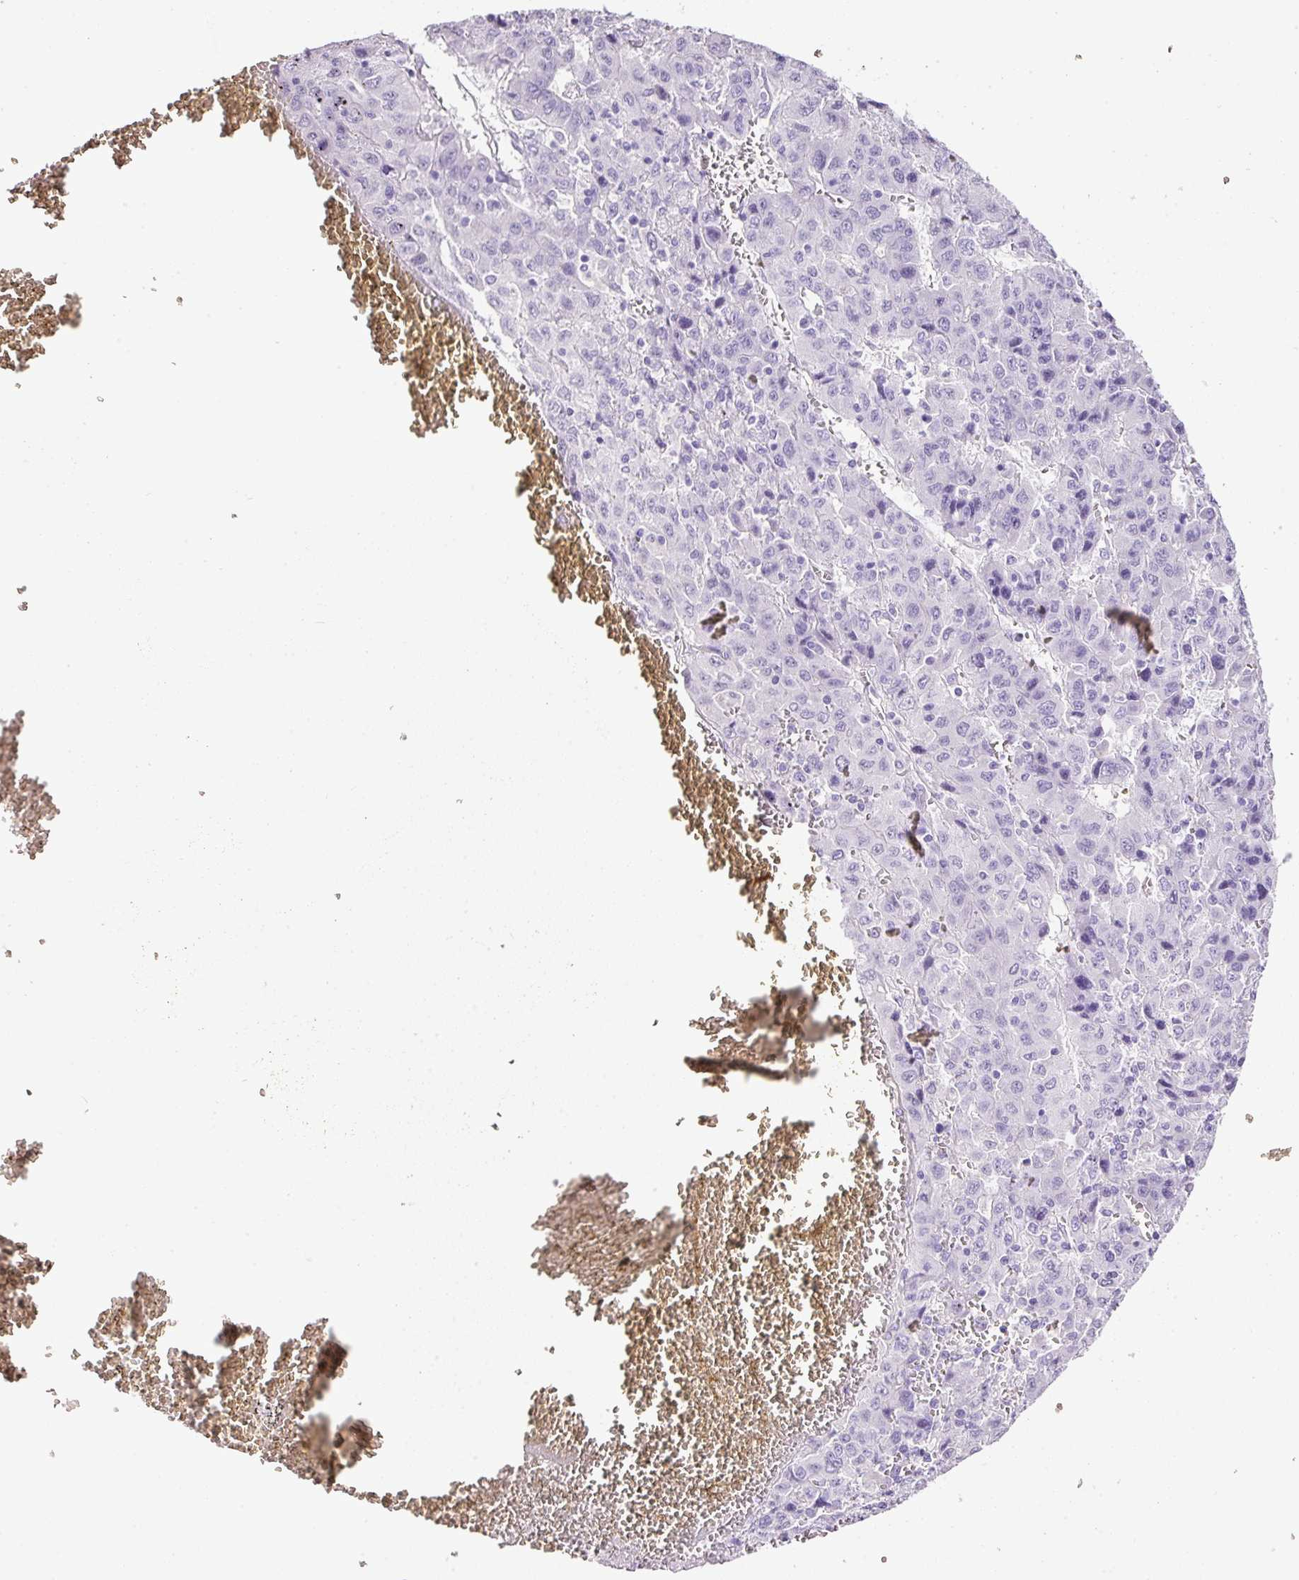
{"staining": {"intensity": "negative", "quantity": "none", "location": "none"}, "tissue": "liver cancer", "cell_type": "Tumor cells", "image_type": "cancer", "snomed": [{"axis": "morphology", "description": "Carcinoma, Hepatocellular, NOS"}, {"axis": "topography", "description": "Liver"}], "caption": "Protein analysis of hepatocellular carcinoma (liver) displays no significant positivity in tumor cells. Nuclei are stained in blue.", "gene": "BSND", "patient": {"sex": "female", "age": 53}}